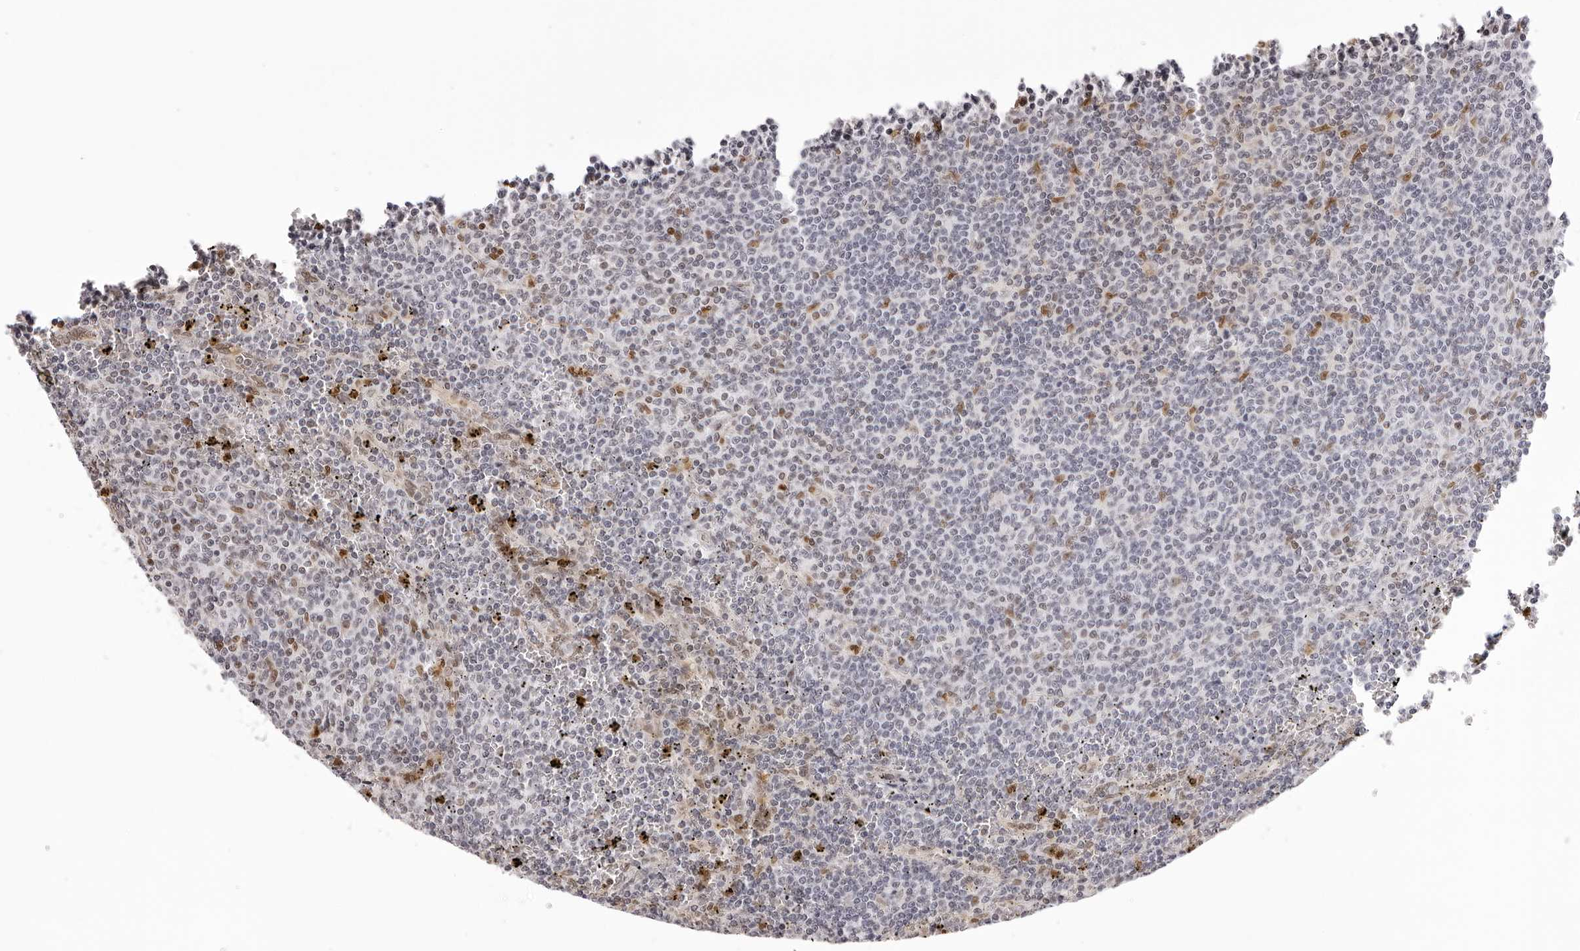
{"staining": {"intensity": "negative", "quantity": "none", "location": "none"}, "tissue": "lymphoma", "cell_type": "Tumor cells", "image_type": "cancer", "snomed": [{"axis": "morphology", "description": "Malignant lymphoma, non-Hodgkin's type, Low grade"}, {"axis": "topography", "description": "Spleen"}], "caption": "Tumor cells are negative for brown protein staining in lymphoma.", "gene": "HSPA4", "patient": {"sex": "female", "age": 50}}